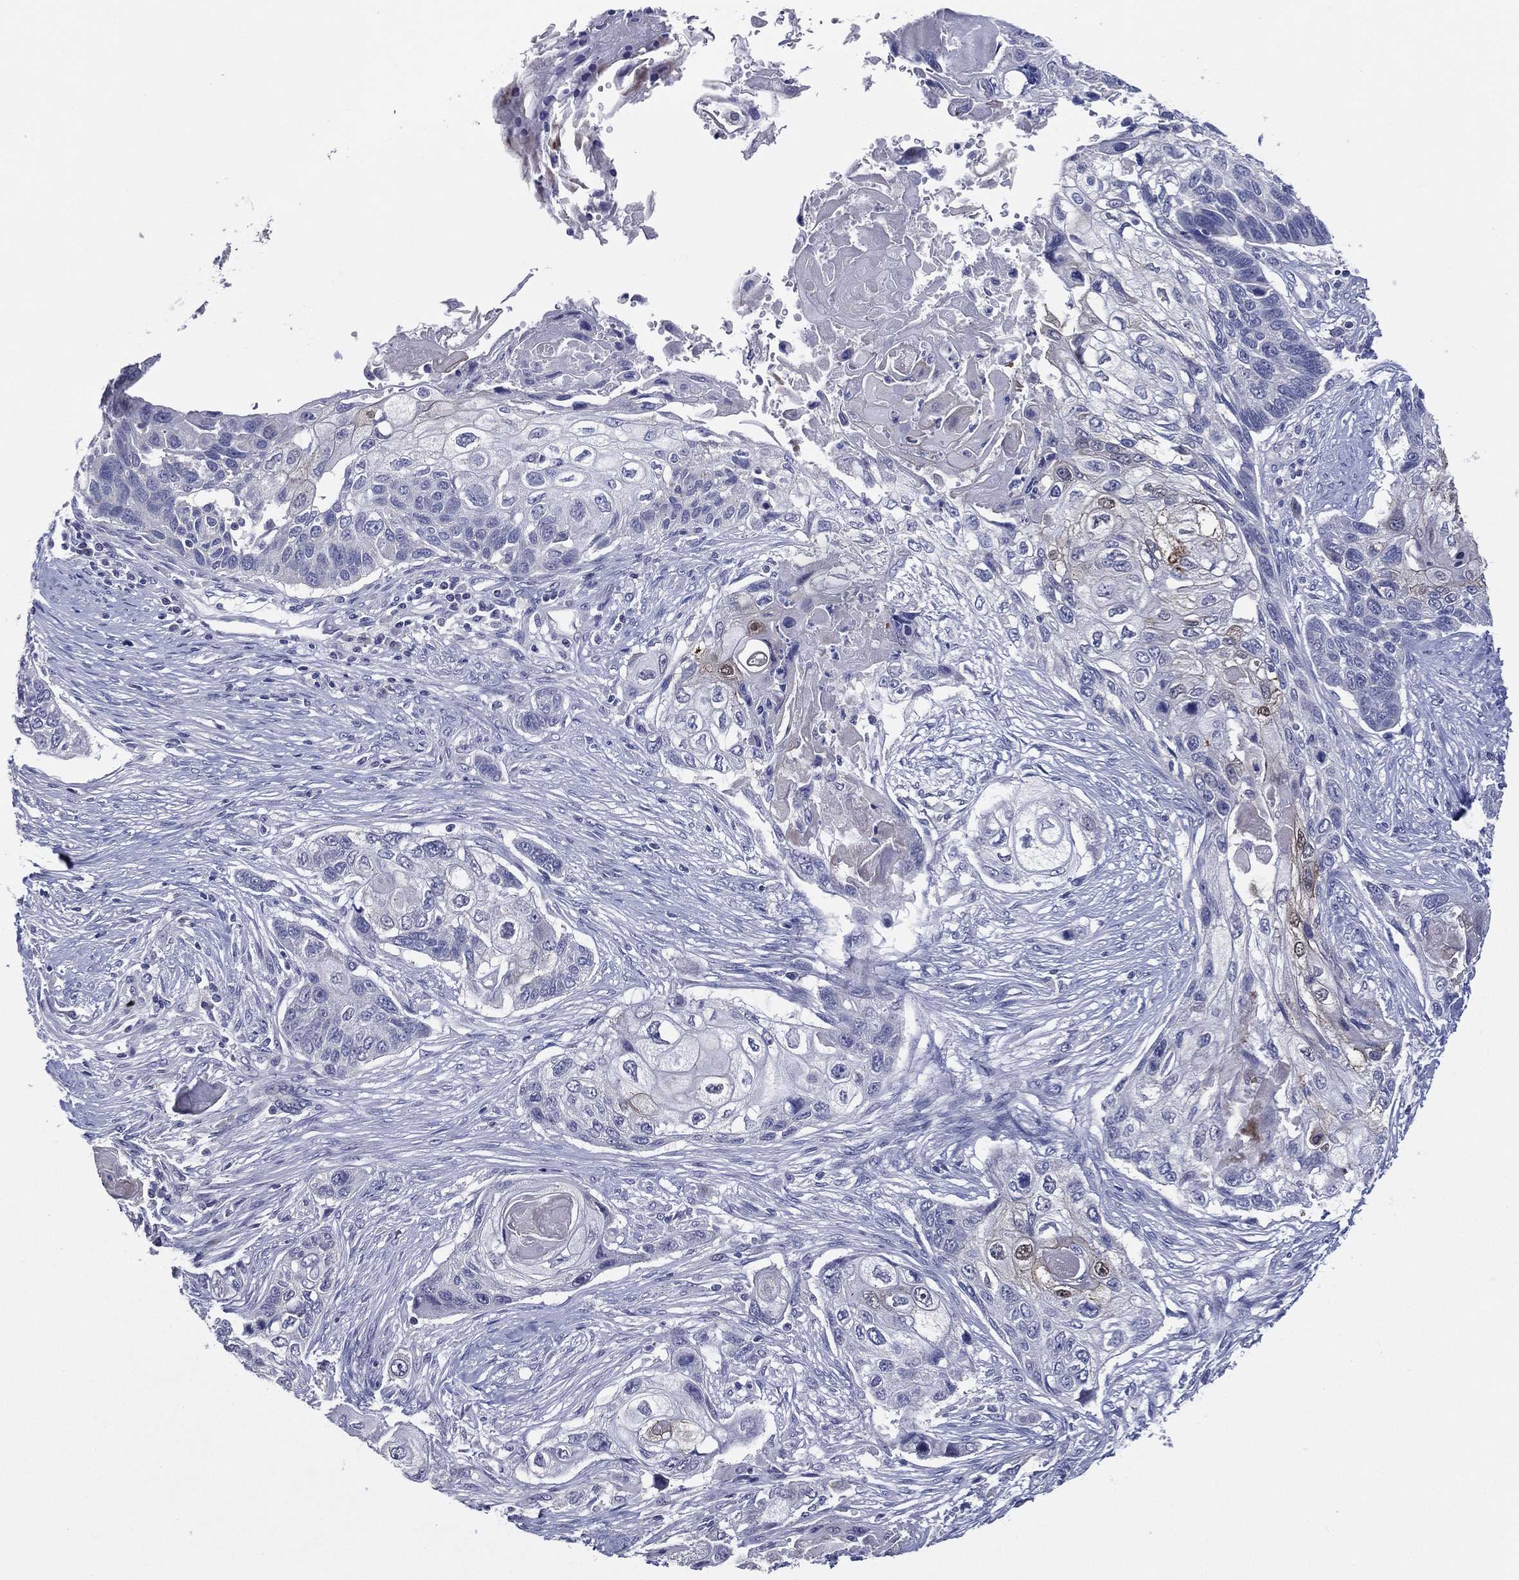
{"staining": {"intensity": "moderate", "quantity": "<25%", "location": "cytoplasmic/membranous"}, "tissue": "lung cancer", "cell_type": "Tumor cells", "image_type": "cancer", "snomed": [{"axis": "morphology", "description": "Normal tissue, NOS"}, {"axis": "morphology", "description": "Squamous cell carcinoma, NOS"}, {"axis": "topography", "description": "Bronchus"}, {"axis": "topography", "description": "Lung"}], "caption": "Immunohistochemical staining of human lung cancer reveals moderate cytoplasmic/membranous protein expression in approximately <25% of tumor cells.", "gene": "SLC13A4", "patient": {"sex": "male", "age": 69}}